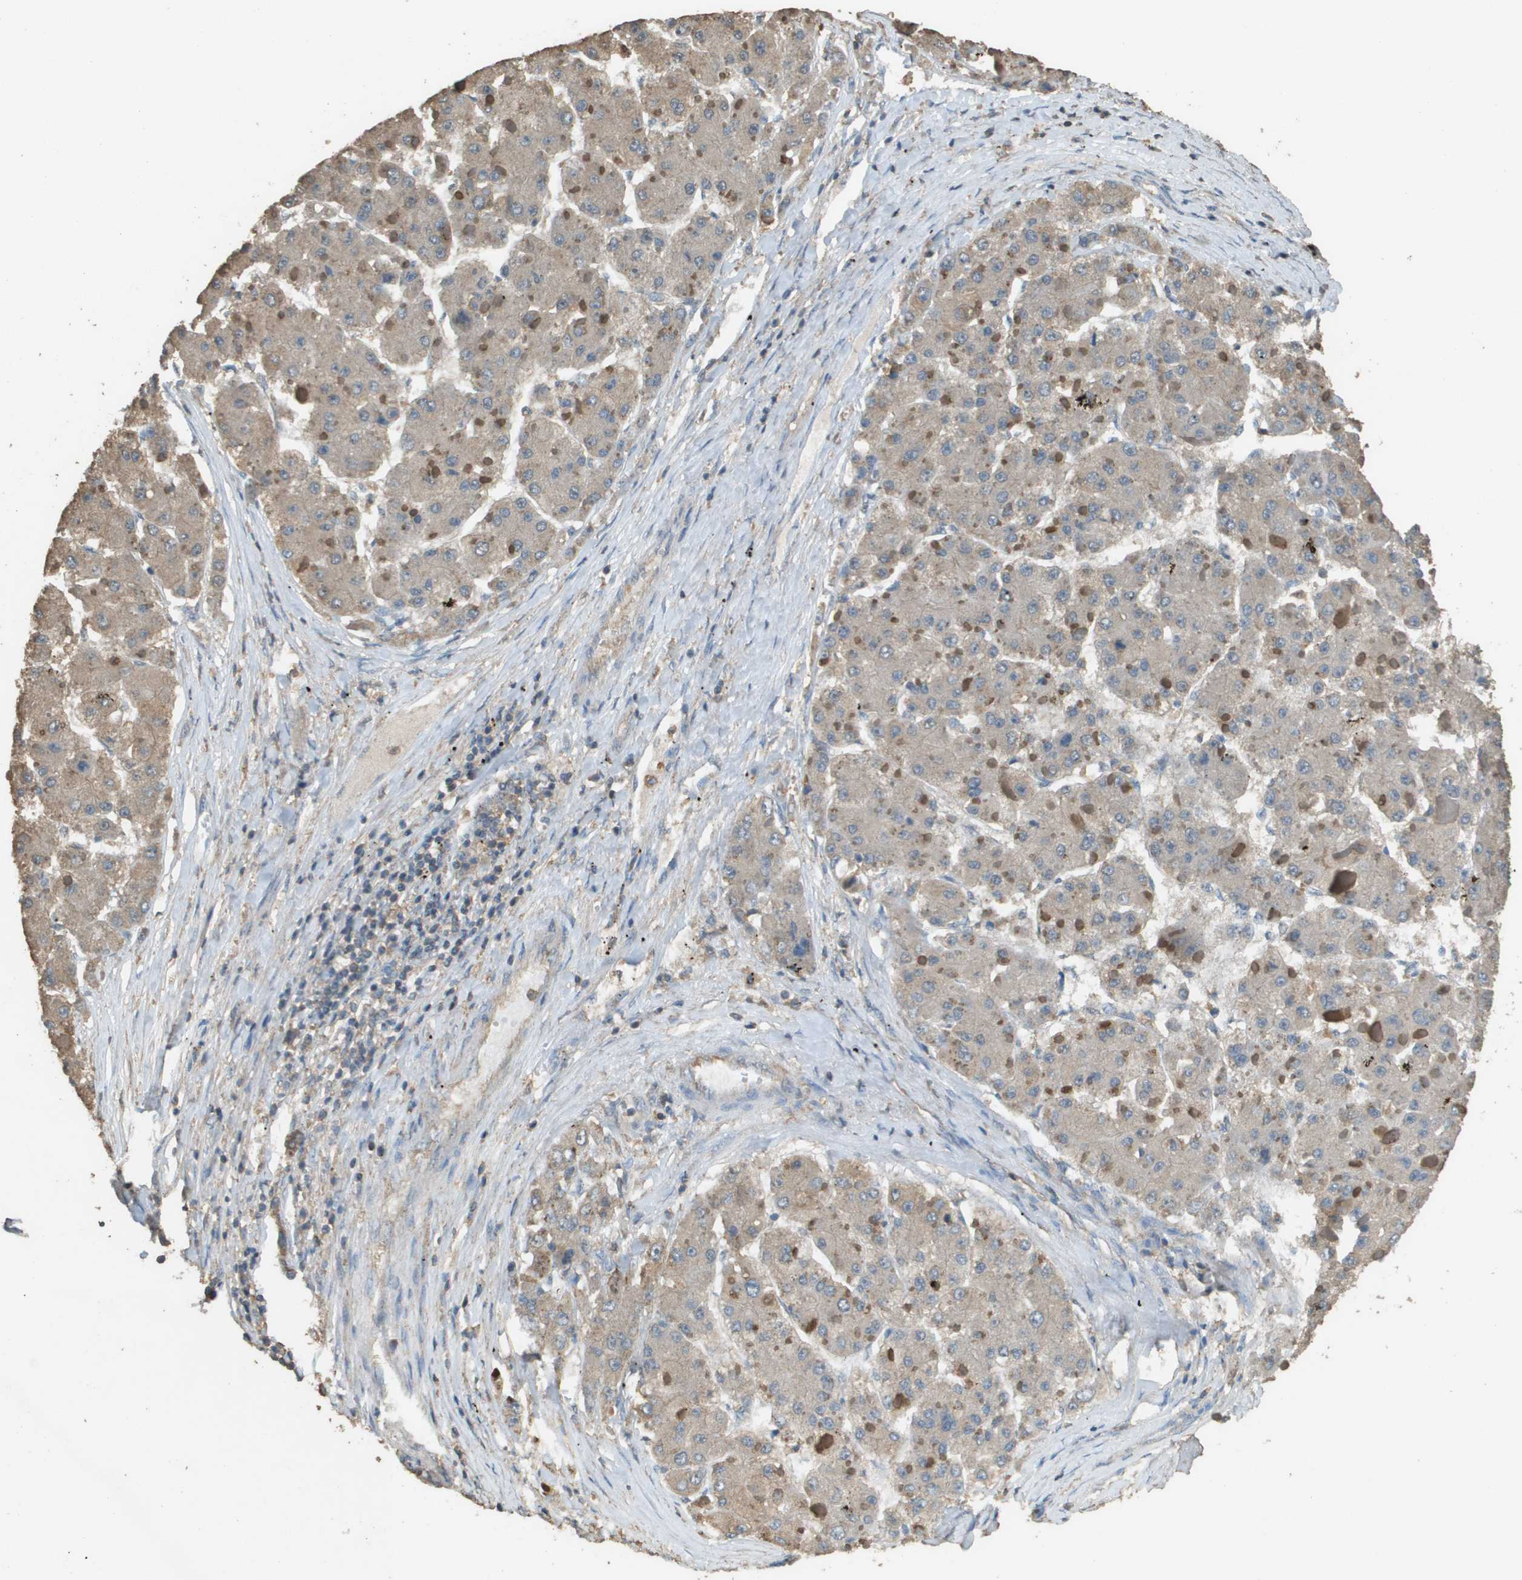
{"staining": {"intensity": "weak", "quantity": ">75%", "location": "cytoplasmic/membranous"}, "tissue": "liver cancer", "cell_type": "Tumor cells", "image_type": "cancer", "snomed": [{"axis": "morphology", "description": "Carcinoma, Hepatocellular, NOS"}, {"axis": "topography", "description": "Liver"}], "caption": "DAB immunohistochemical staining of human liver cancer displays weak cytoplasmic/membranous protein positivity in about >75% of tumor cells.", "gene": "MS4A7", "patient": {"sex": "female", "age": 73}}